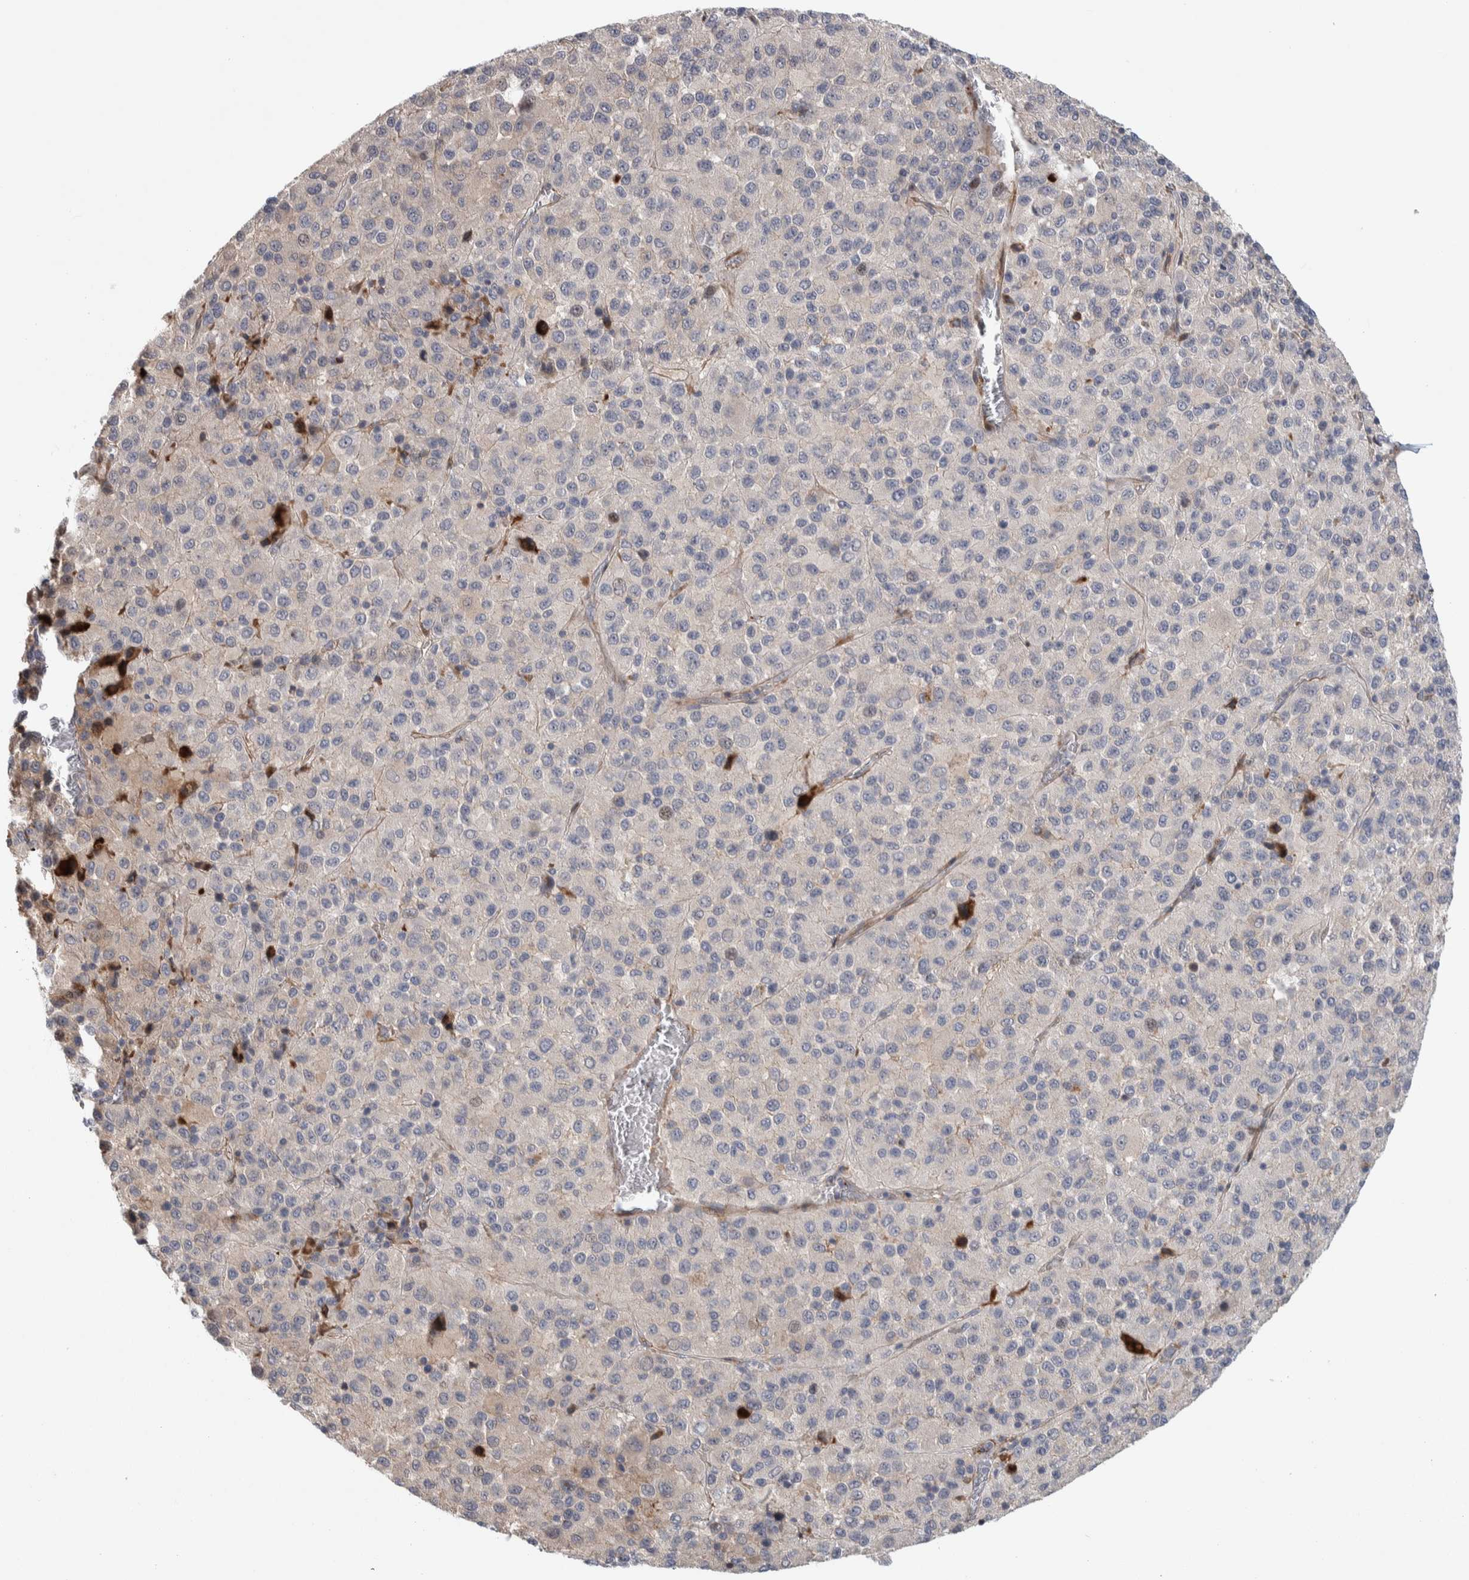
{"staining": {"intensity": "negative", "quantity": "none", "location": "none"}, "tissue": "melanoma", "cell_type": "Tumor cells", "image_type": "cancer", "snomed": [{"axis": "morphology", "description": "Malignant melanoma, Metastatic site"}, {"axis": "topography", "description": "Lung"}], "caption": "This is a image of immunohistochemistry (IHC) staining of melanoma, which shows no expression in tumor cells. (Stains: DAB IHC with hematoxylin counter stain, Microscopy: brightfield microscopy at high magnification).", "gene": "PSMG3", "patient": {"sex": "male", "age": 64}}